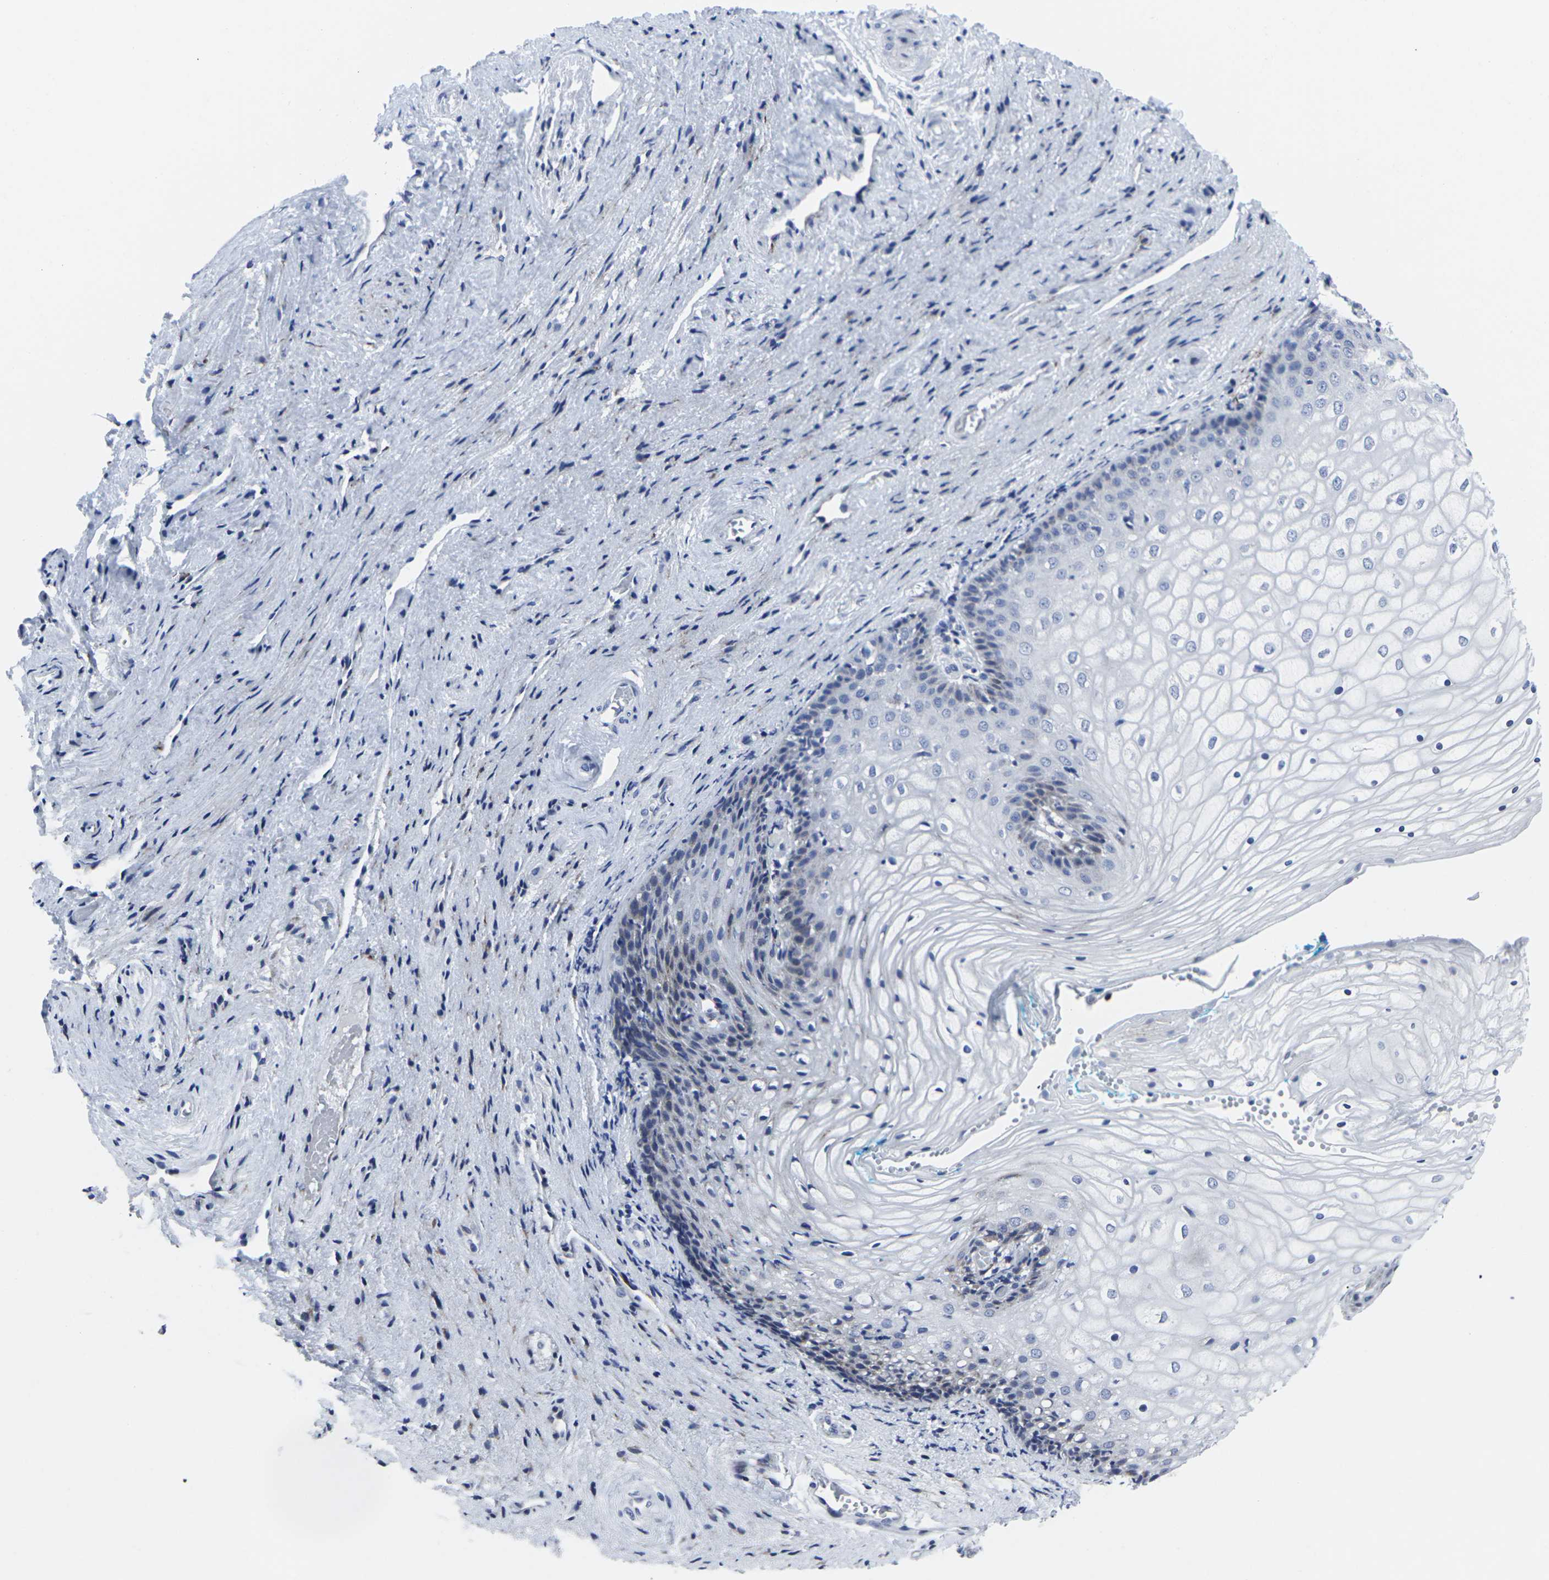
{"staining": {"intensity": "weak", "quantity": "<25%", "location": "cytoplasmic/membranous"}, "tissue": "vagina", "cell_type": "Squamous epithelial cells", "image_type": "normal", "snomed": [{"axis": "morphology", "description": "Normal tissue, NOS"}, {"axis": "topography", "description": "Vagina"}], "caption": "The IHC photomicrograph has no significant expression in squamous epithelial cells of vagina.", "gene": "RPN1", "patient": {"sex": "female", "age": 34}}